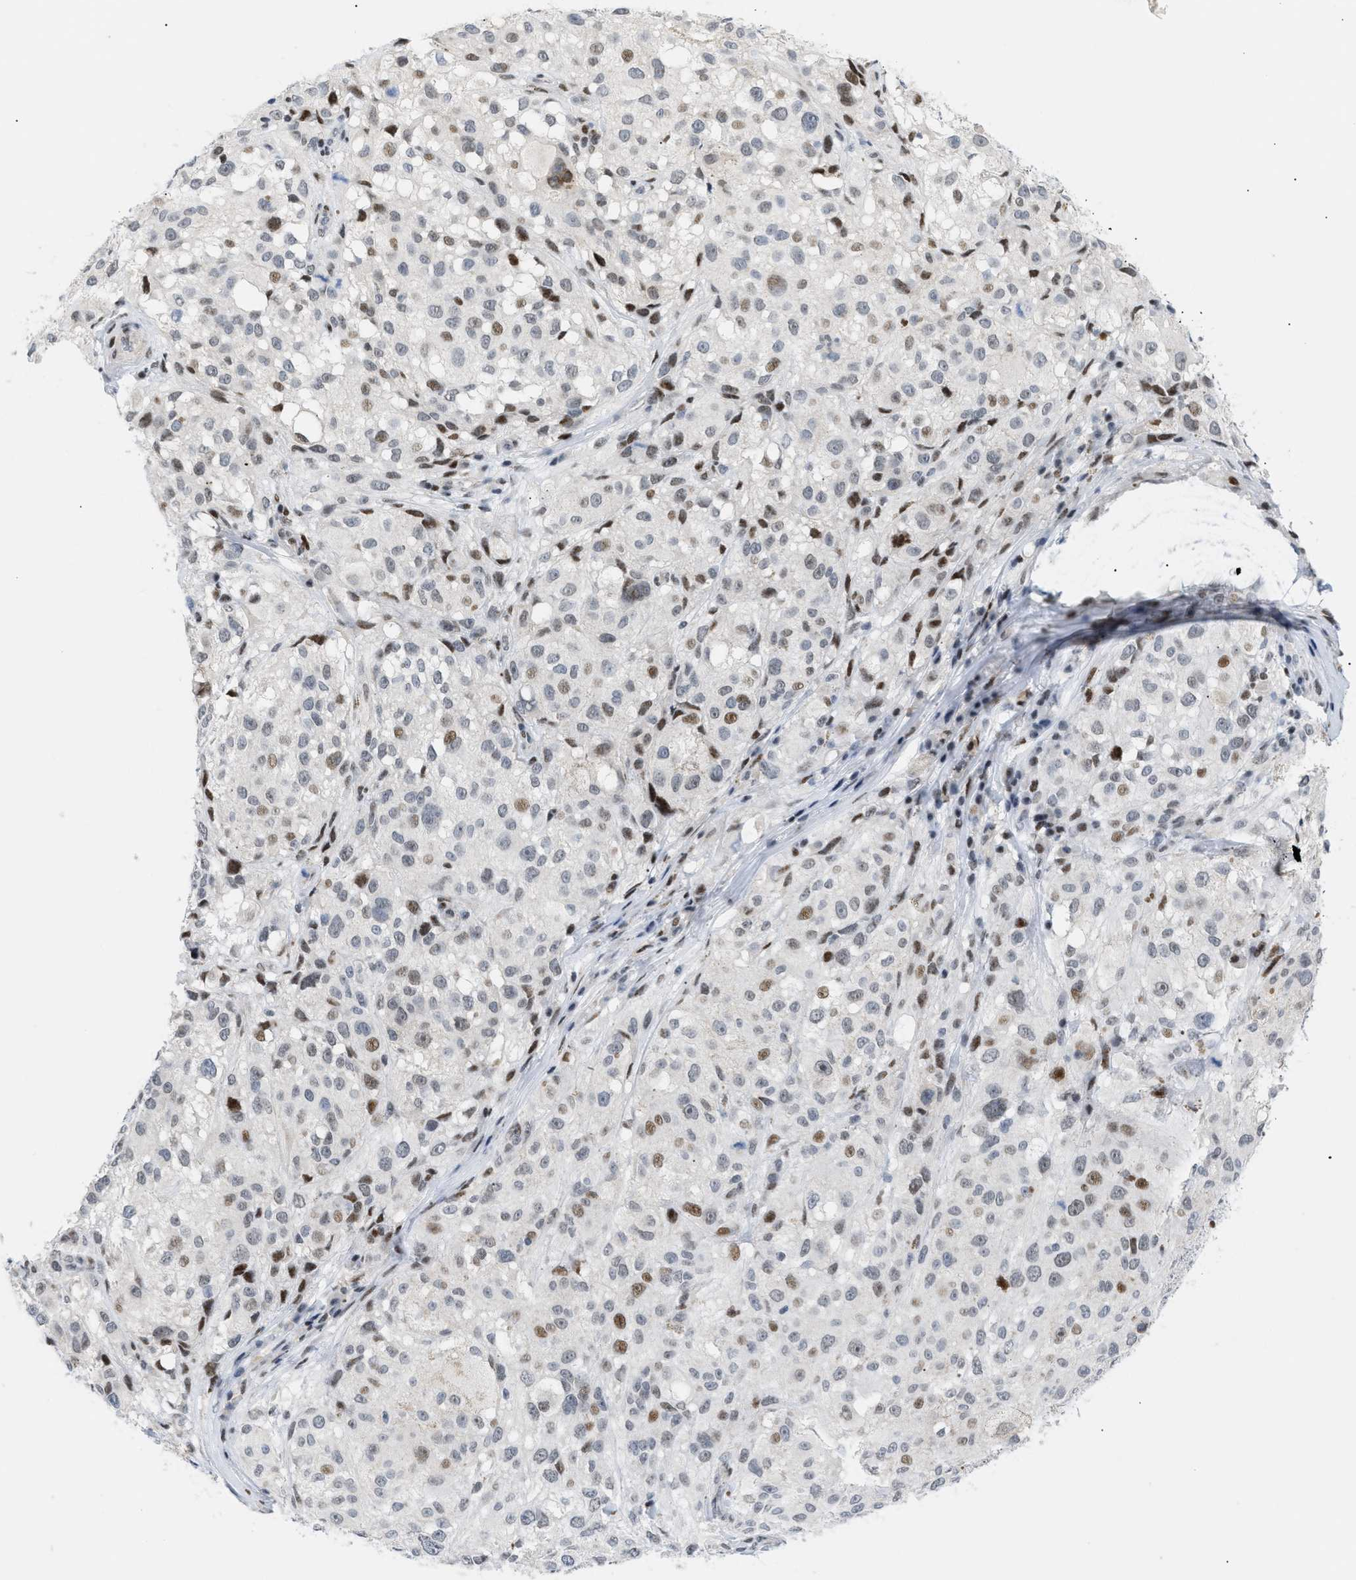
{"staining": {"intensity": "moderate", "quantity": "25%-75%", "location": "nuclear"}, "tissue": "melanoma", "cell_type": "Tumor cells", "image_type": "cancer", "snomed": [{"axis": "morphology", "description": "Necrosis, NOS"}, {"axis": "morphology", "description": "Malignant melanoma, NOS"}, {"axis": "topography", "description": "Skin"}], "caption": "Human malignant melanoma stained with a brown dye displays moderate nuclear positive staining in about 25%-75% of tumor cells.", "gene": "MED1", "patient": {"sex": "female", "age": 87}}